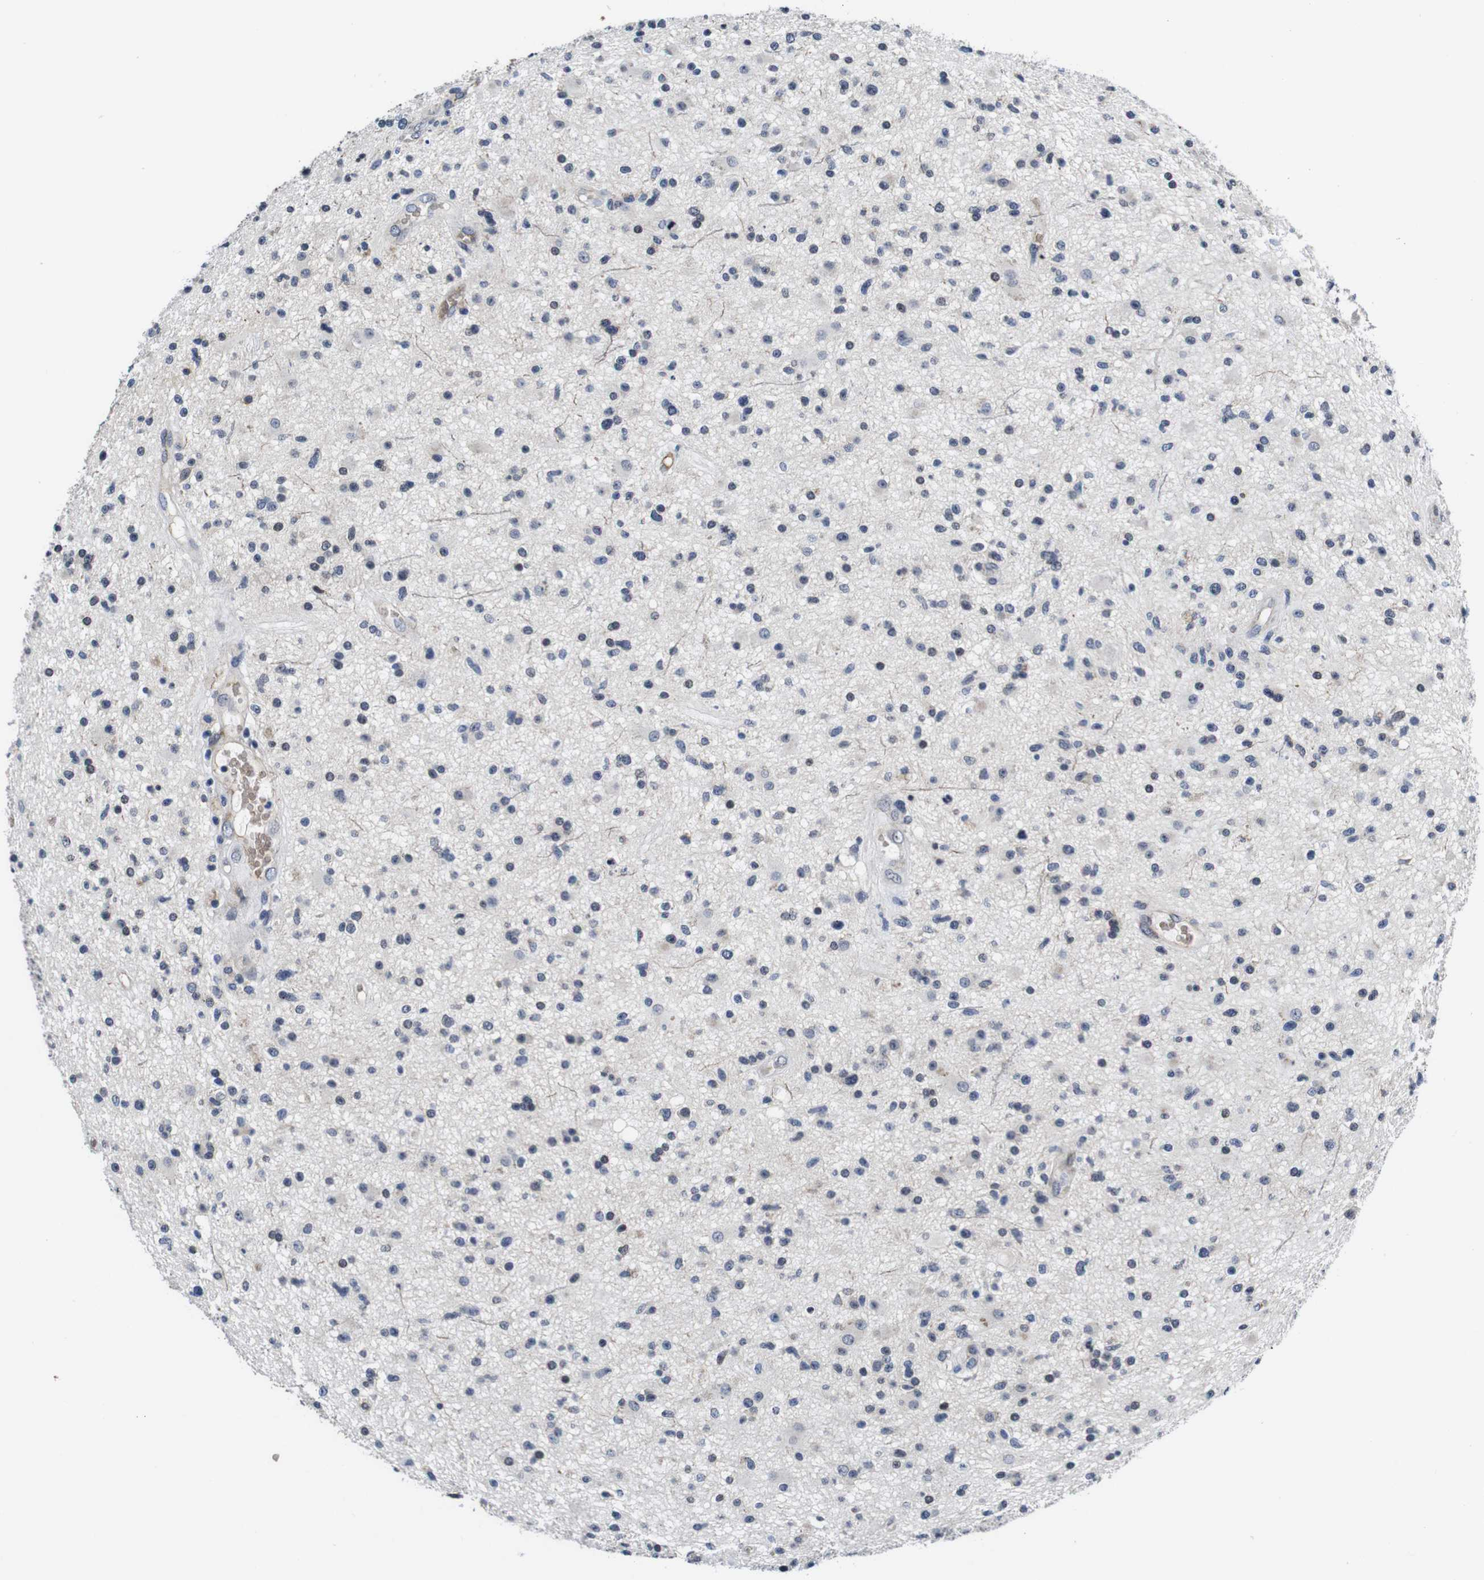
{"staining": {"intensity": "moderate", "quantity": "<25%", "location": "cytoplasmic/membranous"}, "tissue": "glioma", "cell_type": "Tumor cells", "image_type": "cancer", "snomed": [{"axis": "morphology", "description": "Glioma, malignant, High grade"}, {"axis": "topography", "description": "Brain"}], "caption": "Immunohistochemistry staining of malignant glioma (high-grade), which demonstrates low levels of moderate cytoplasmic/membranous expression in about <25% of tumor cells indicating moderate cytoplasmic/membranous protein expression. The staining was performed using DAB (brown) for protein detection and nuclei were counterstained in hematoxylin (blue).", "gene": "SOCS3", "patient": {"sex": "male", "age": 33}}